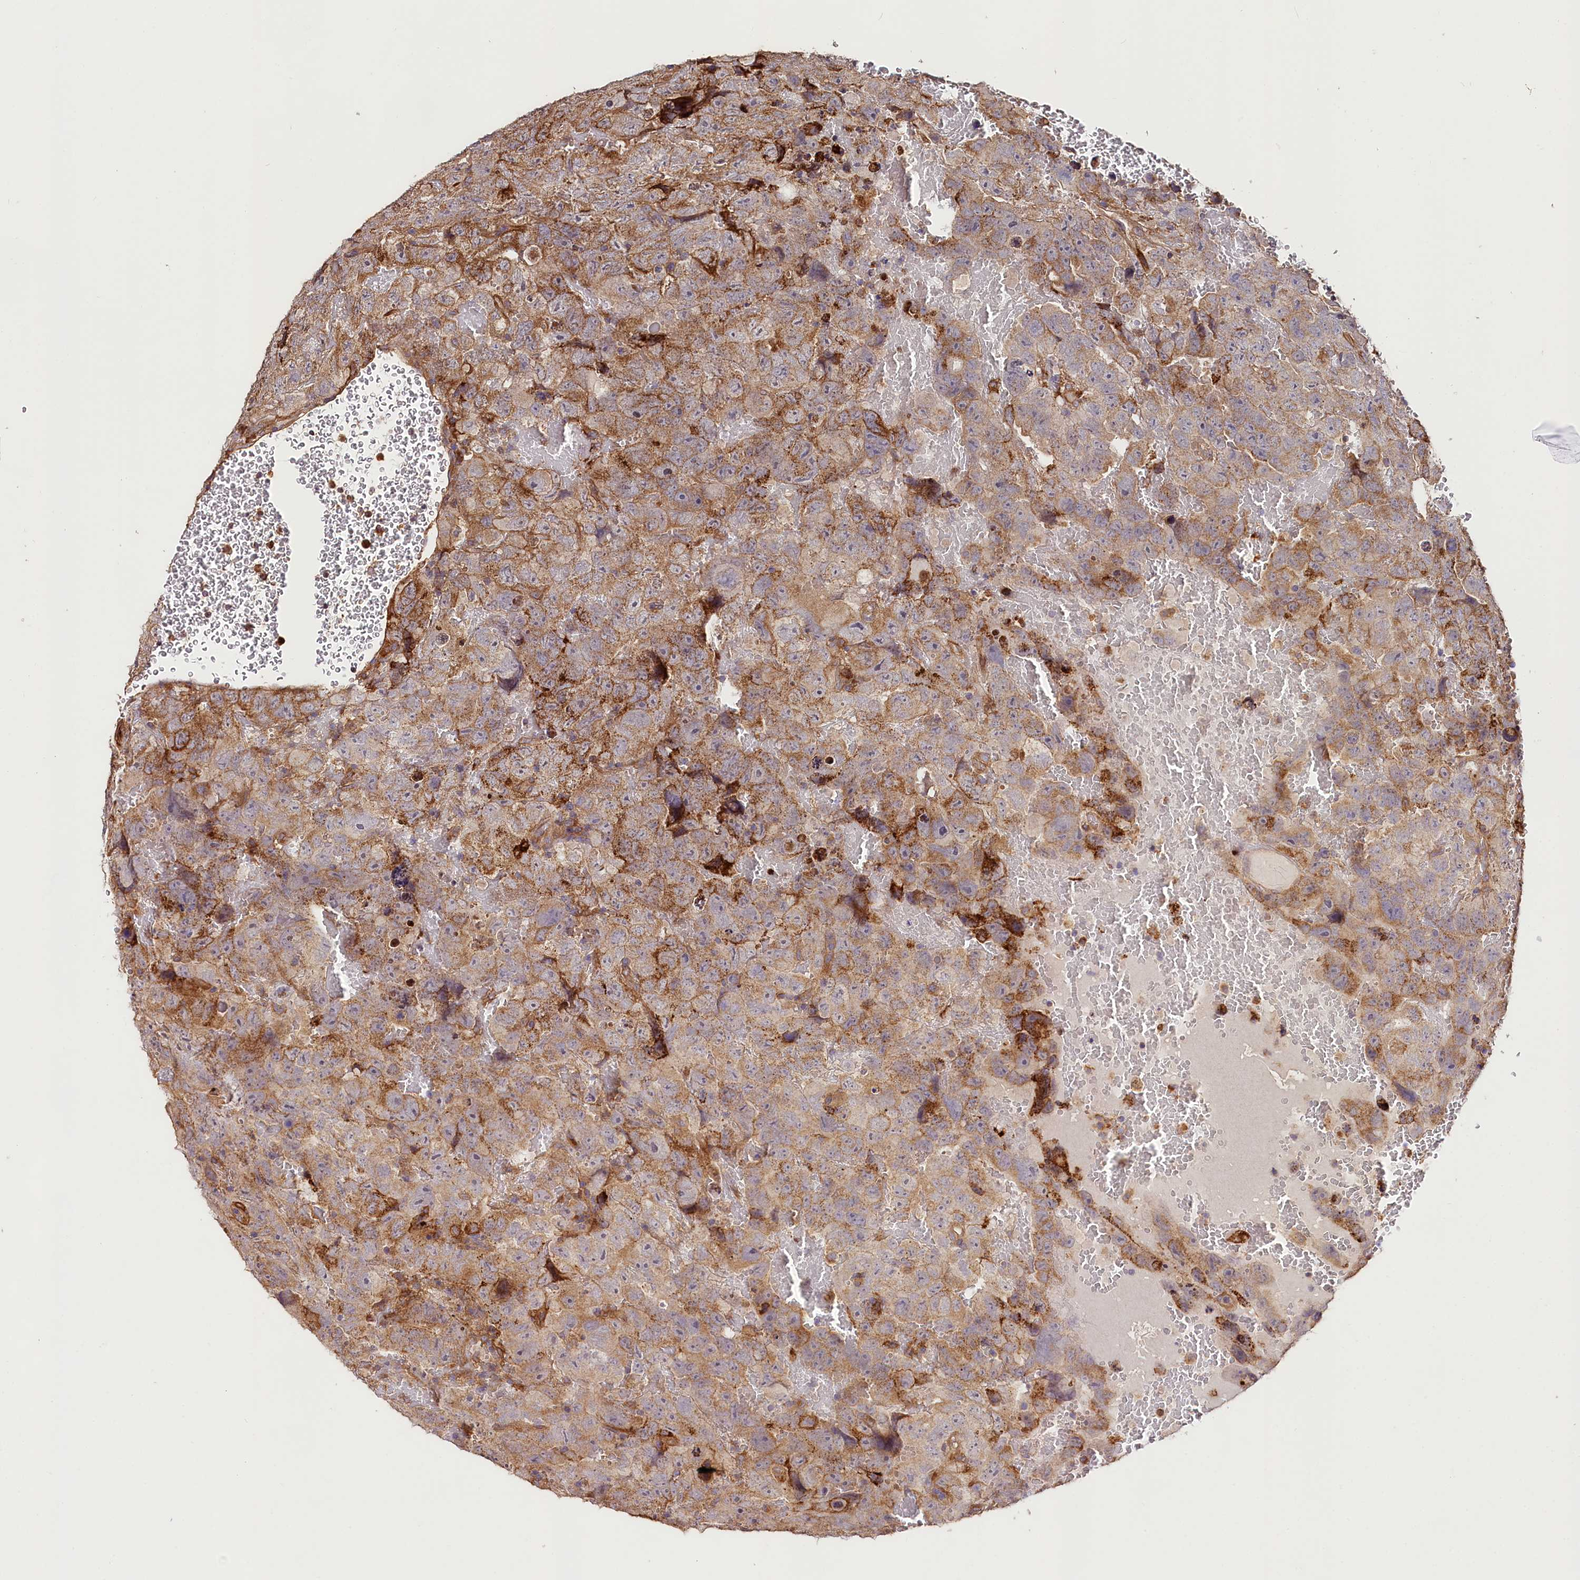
{"staining": {"intensity": "moderate", "quantity": "25%-75%", "location": "cytoplasmic/membranous"}, "tissue": "testis cancer", "cell_type": "Tumor cells", "image_type": "cancer", "snomed": [{"axis": "morphology", "description": "Carcinoma, Embryonal, NOS"}, {"axis": "topography", "description": "Testis"}], "caption": "Embryonal carcinoma (testis) stained for a protein shows moderate cytoplasmic/membranous positivity in tumor cells. (DAB (3,3'-diaminobenzidine) IHC with brightfield microscopy, high magnification).", "gene": "CSAD", "patient": {"sex": "male", "age": 45}}